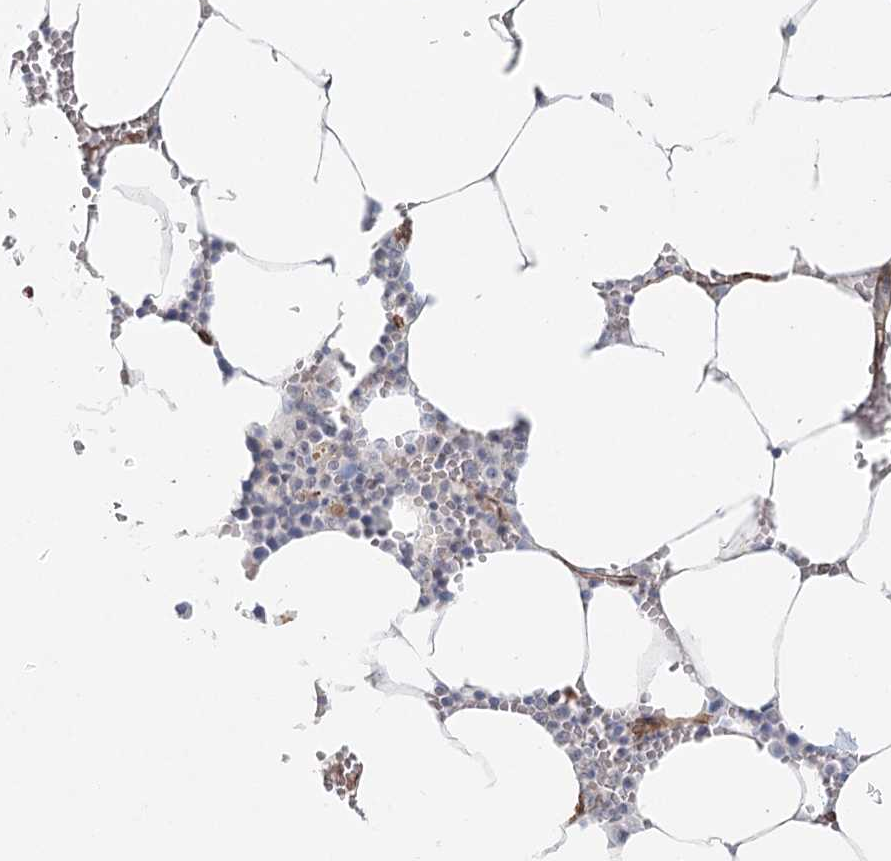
{"staining": {"intensity": "strong", "quantity": "<25%", "location": "cytoplasmic/membranous"}, "tissue": "bone marrow", "cell_type": "Hematopoietic cells", "image_type": "normal", "snomed": [{"axis": "morphology", "description": "Normal tissue, NOS"}, {"axis": "topography", "description": "Bone marrow"}], "caption": "Unremarkable bone marrow shows strong cytoplasmic/membranous expression in approximately <25% of hematopoietic cells.", "gene": "ZFYVE28", "patient": {"sex": "male", "age": 70}}